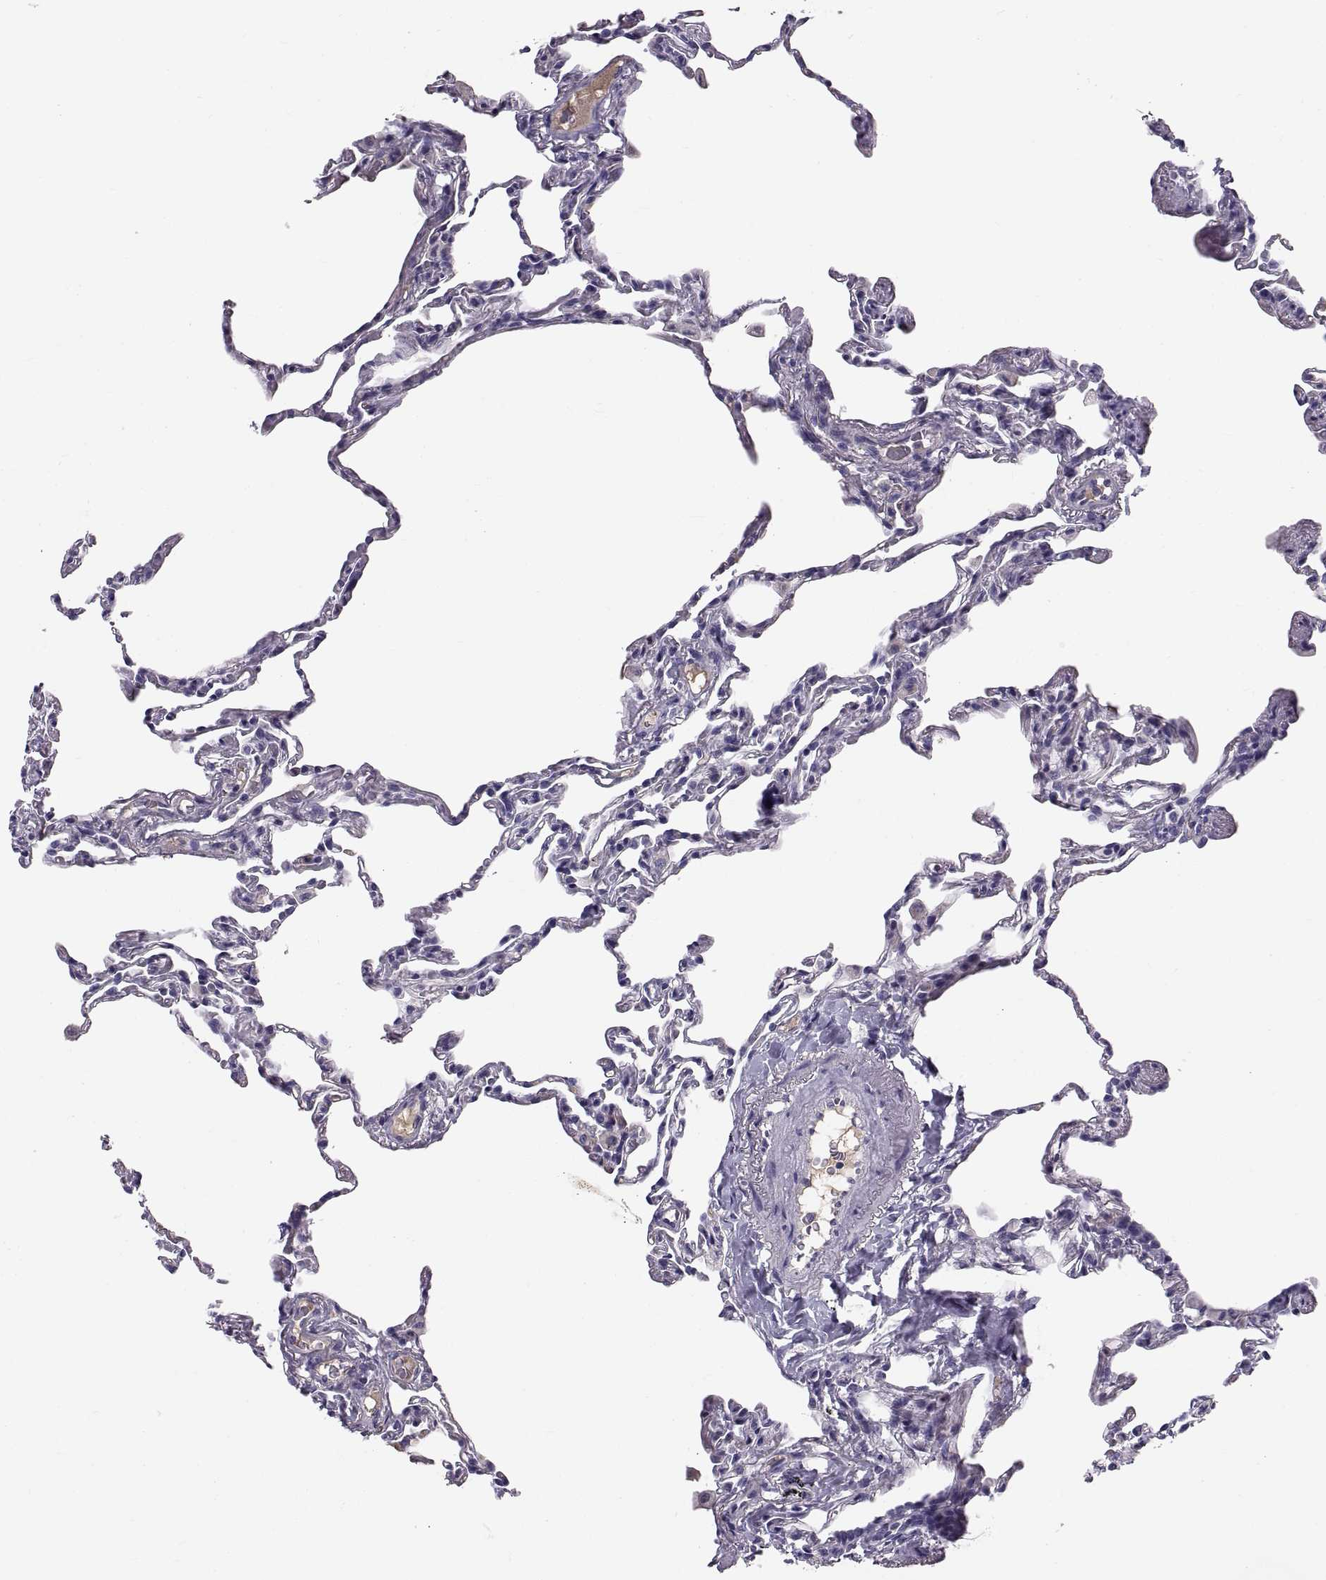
{"staining": {"intensity": "negative", "quantity": "none", "location": "none"}, "tissue": "lung", "cell_type": "Alveolar cells", "image_type": "normal", "snomed": [{"axis": "morphology", "description": "Normal tissue, NOS"}, {"axis": "topography", "description": "Lung"}], "caption": "IHC histopathology image of unremarkable lung stained for a protein (brown), which reveals no staining in alveolar cells.", "gene": "ADAM32", "patient": {"sex": "female", "age": 57}}